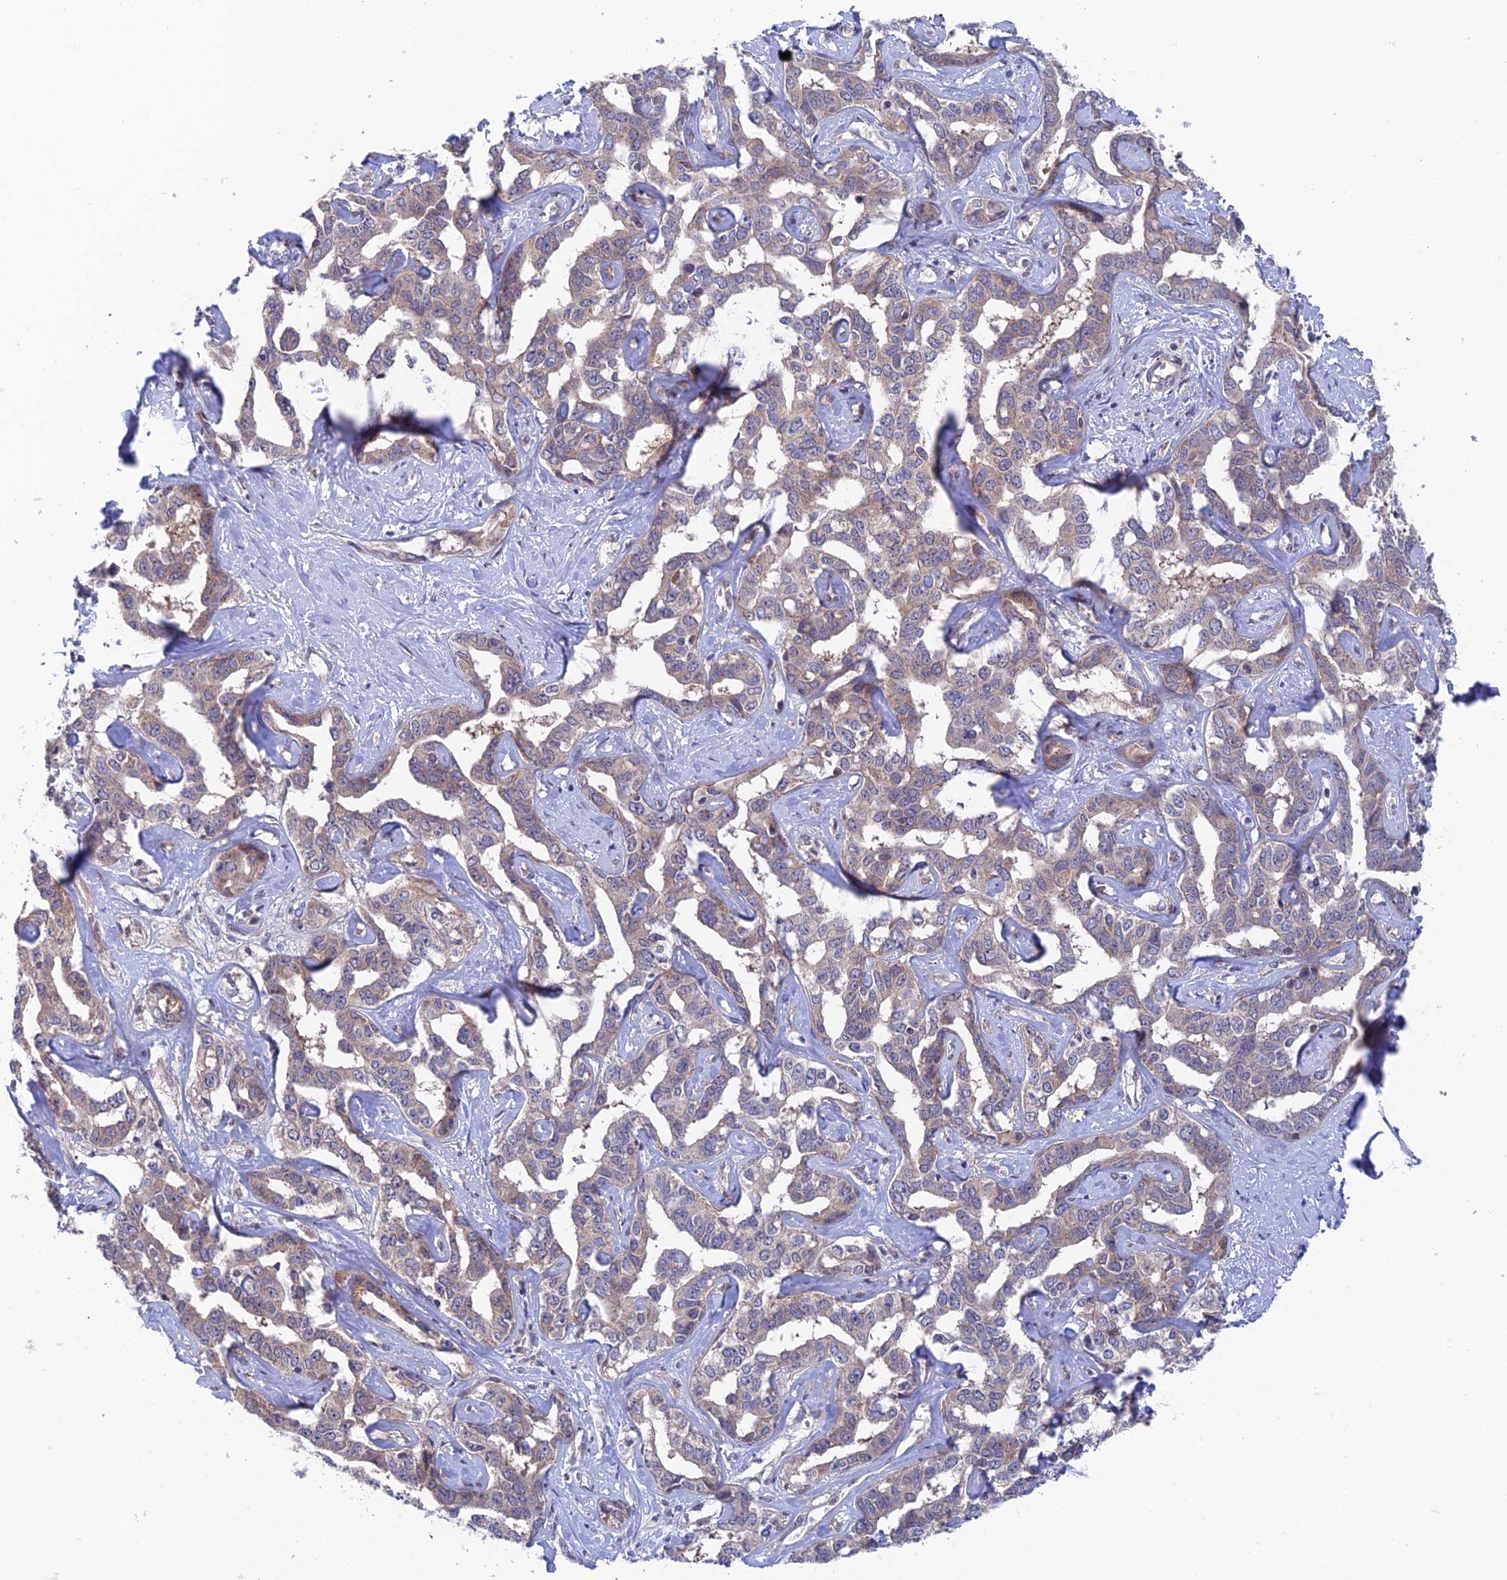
{"staining": {"intensity": "weak", "quantity": "25%-75%", "location": "cytoplasmic/membranous"}, "tissue": "liver cancer", "cell_type": "Tumor cells", "image_type": "cancer", "snomed": [{"axis": "morphology", "description": "Cholangiocarcinoma"}, {"axis": "topography", "description": "Liver"}], "caption": "Human liver cancer stained with a brown dye reveals weak cytoplasmic/membranous positive expression in about 25%-75% of tumor cells.", "gene": "UROS", "patient": {"sex": "male", "age": 59}}